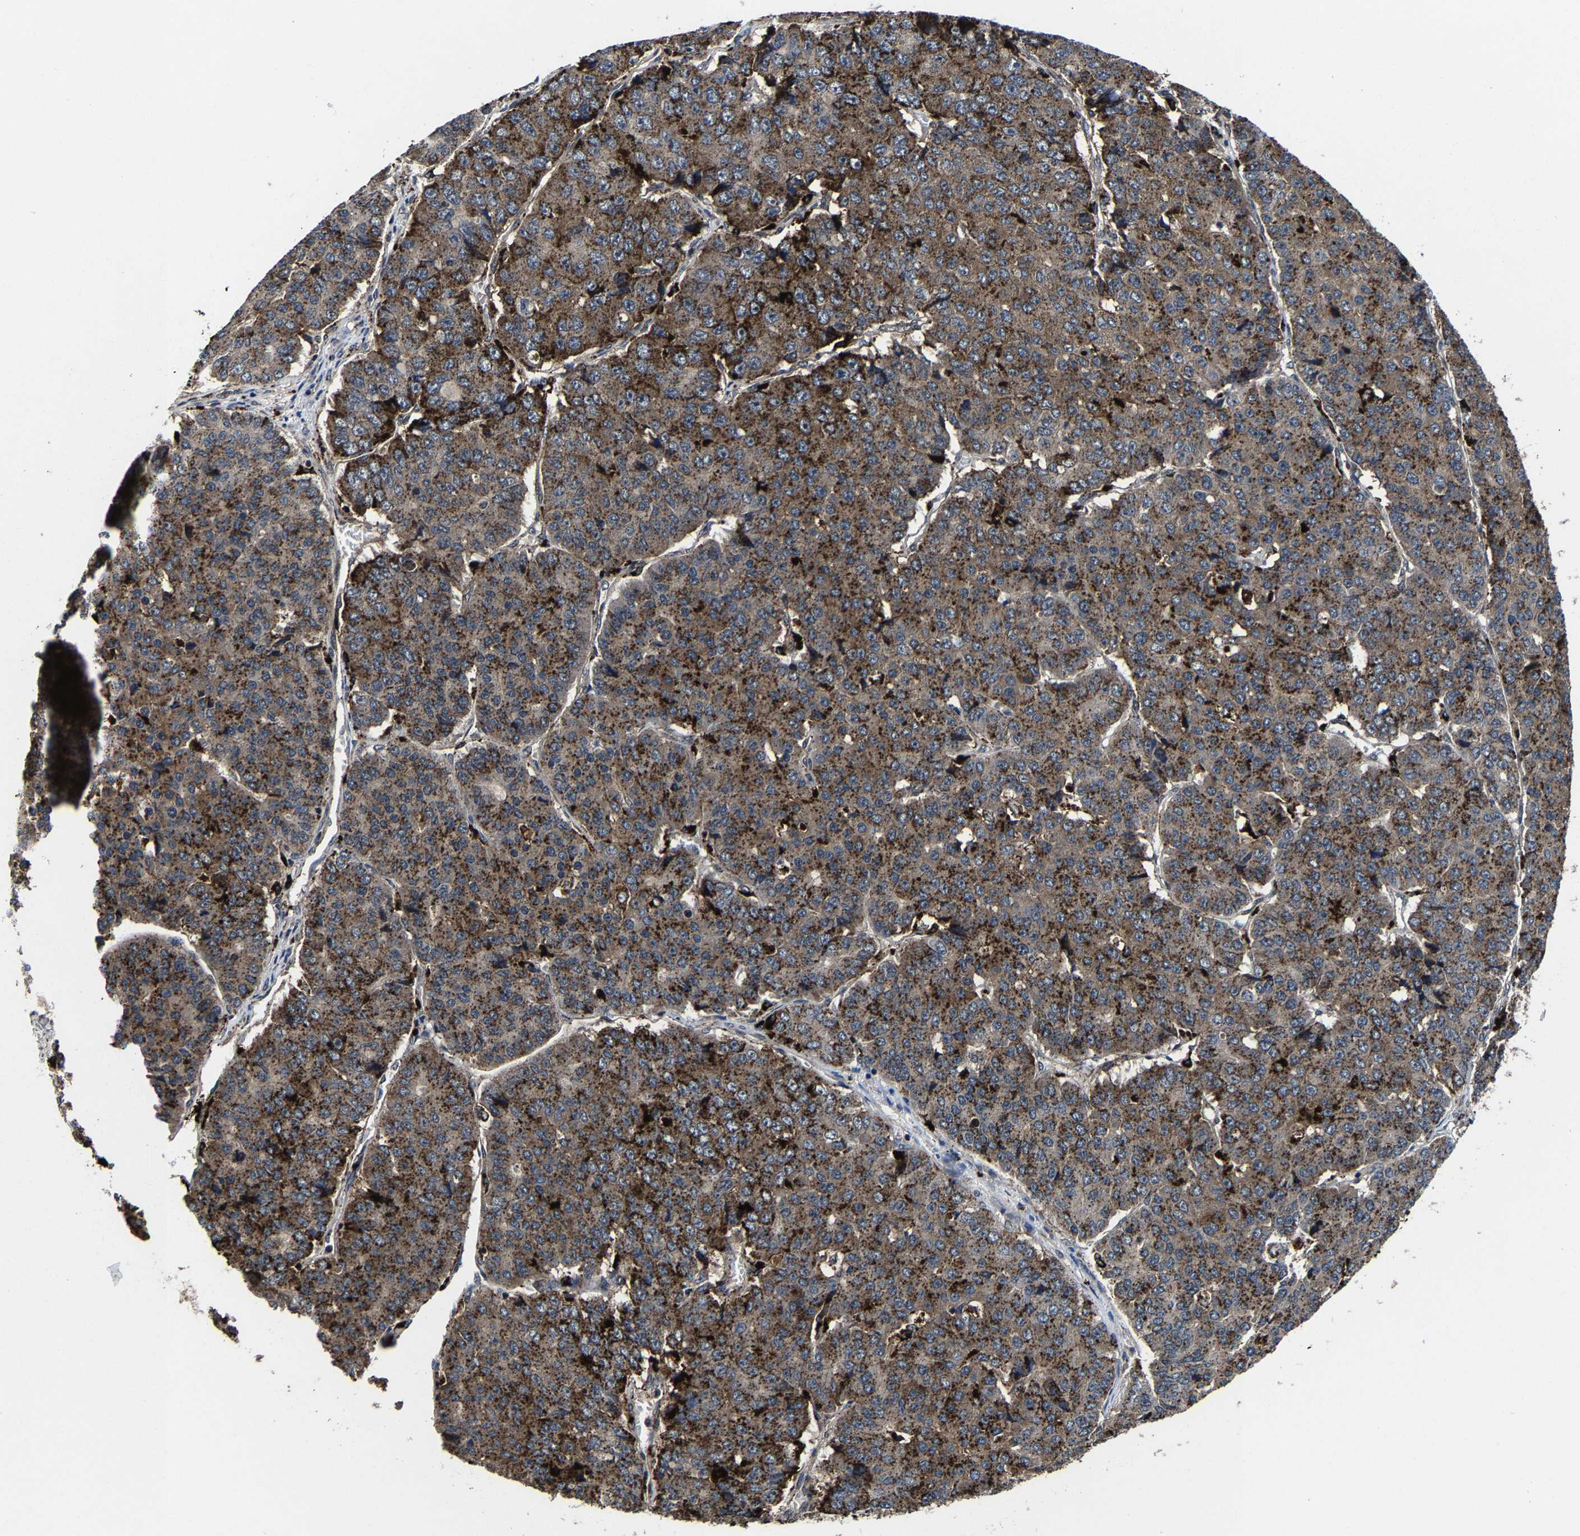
{"staining": {"intensity": "strong", "quantity": "25%-75%", "location": "cytoplasmic/membranous"}, "tissue": "pancreatic cancer", "cell_type": "Tumor cells", "image_type": "cancer", "snomed": [{"axis": "morphology", "description": "Adenocarcinoma, NOS"}, {"axis": "topography", "description": "Pancreas"}], "caption": "Adenocarcinoma (pancreatic) stained for a protein (brown) displays strong cytoplasmic/membranous positive staining in about 25%-75% of tumor cells.", "gene": "ZCCHC7", "patient": {"sex": "male", "age": 50}}